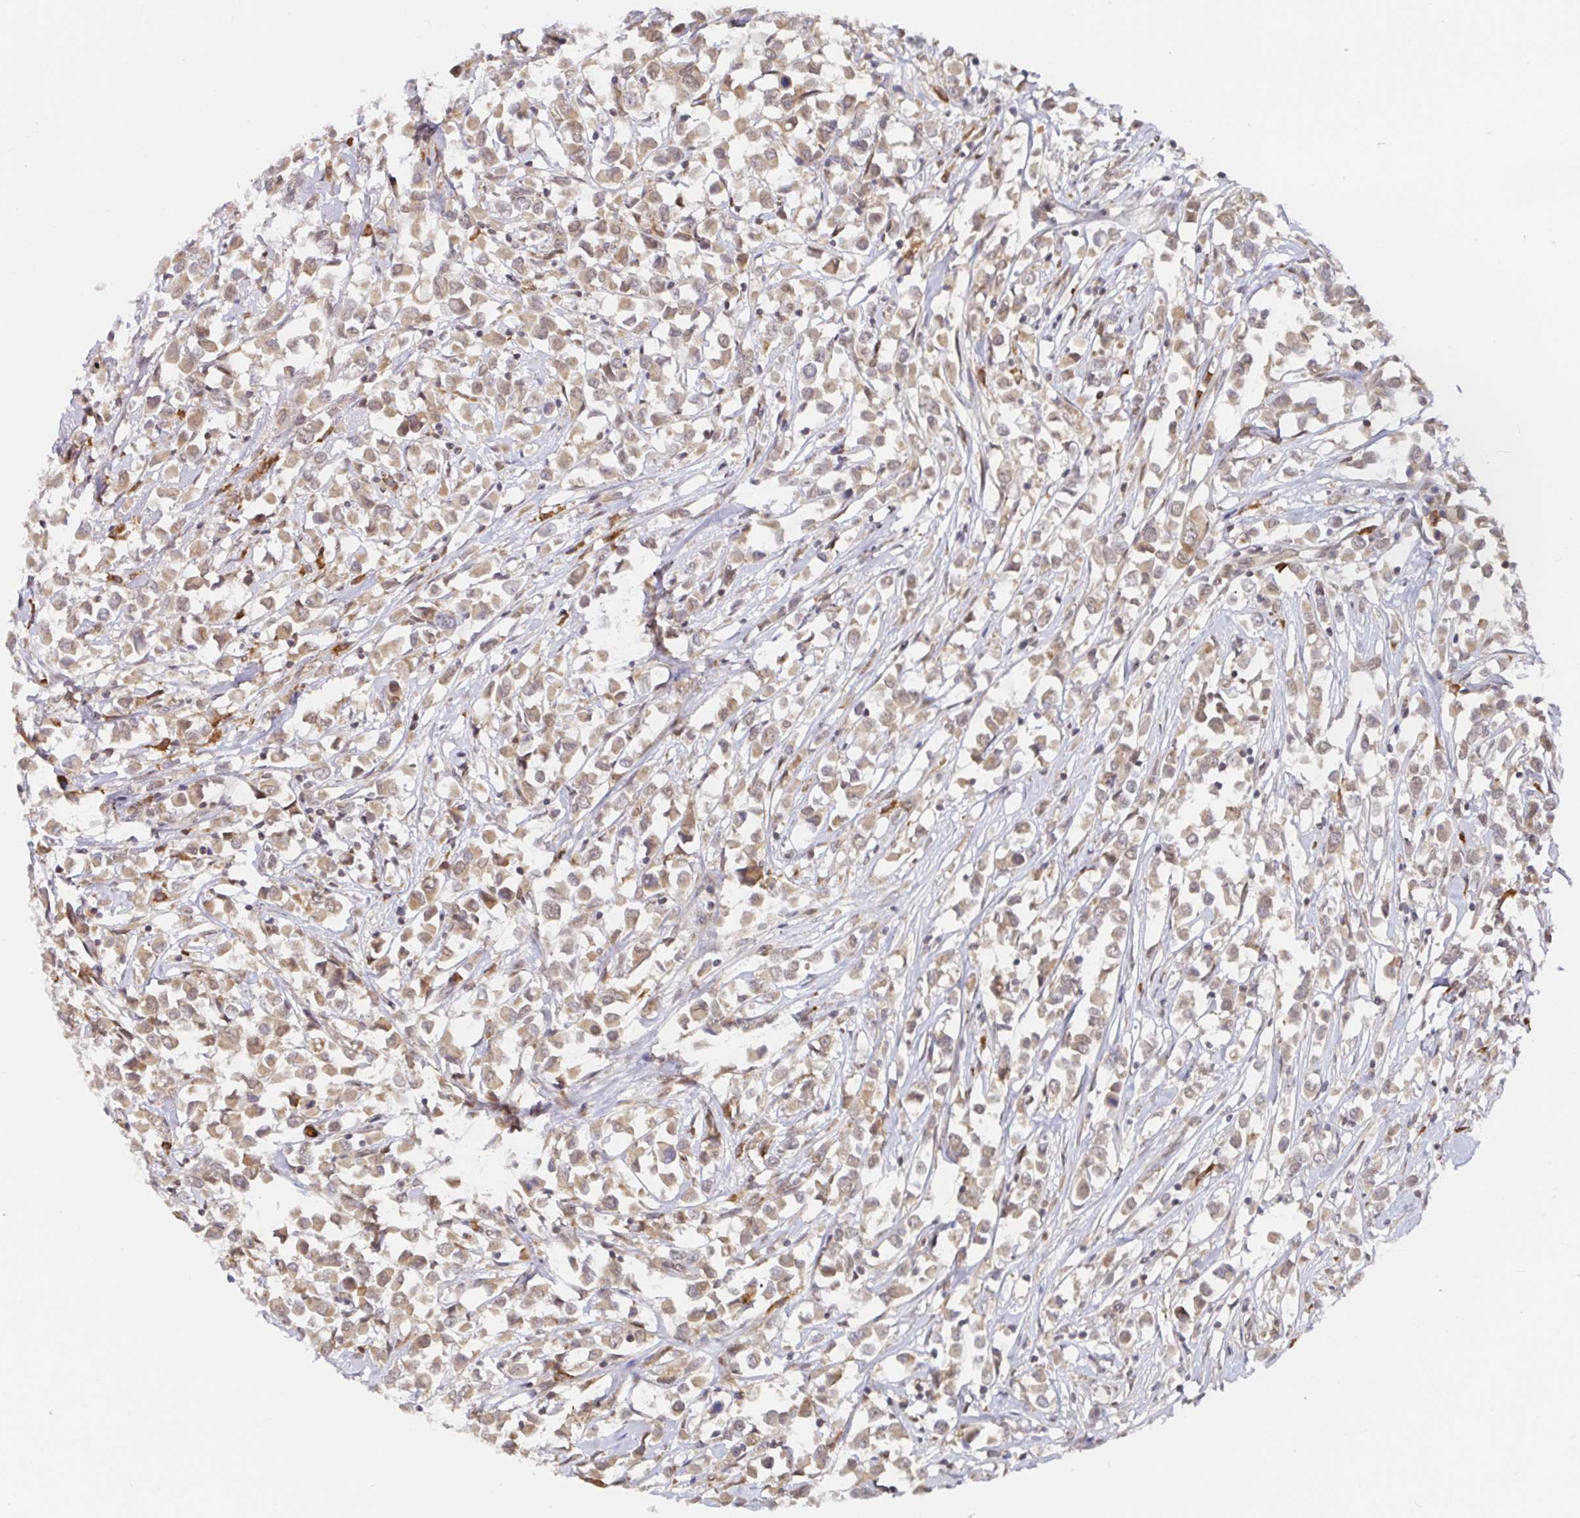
{"staining": {"intensity": "weak", "quantity": ">75%", "location": "cytoplasmic/membranous"}, "tissue": "breast cancer", "cell_type": "Tumor cells", "image_type": "cancer", "snomed": [{"axis": "morphology", "description": "Duct carcinoma"}, {"axis": "topography", "description": "Breast"}], "caption": "High-power microscopy captured an IHC photomicrograph of breast cancer, revealing weak cytoplasmic/membranous positivity in about >75% of tumor cells. (Stains: DAB (3,3'-diaminobenzidine) in brown, nuclei in blue, Microscopy: brightfield microscopy at high magnification).", "gene": "ALG1", "patient": {"sex": "female", "age": 61}}